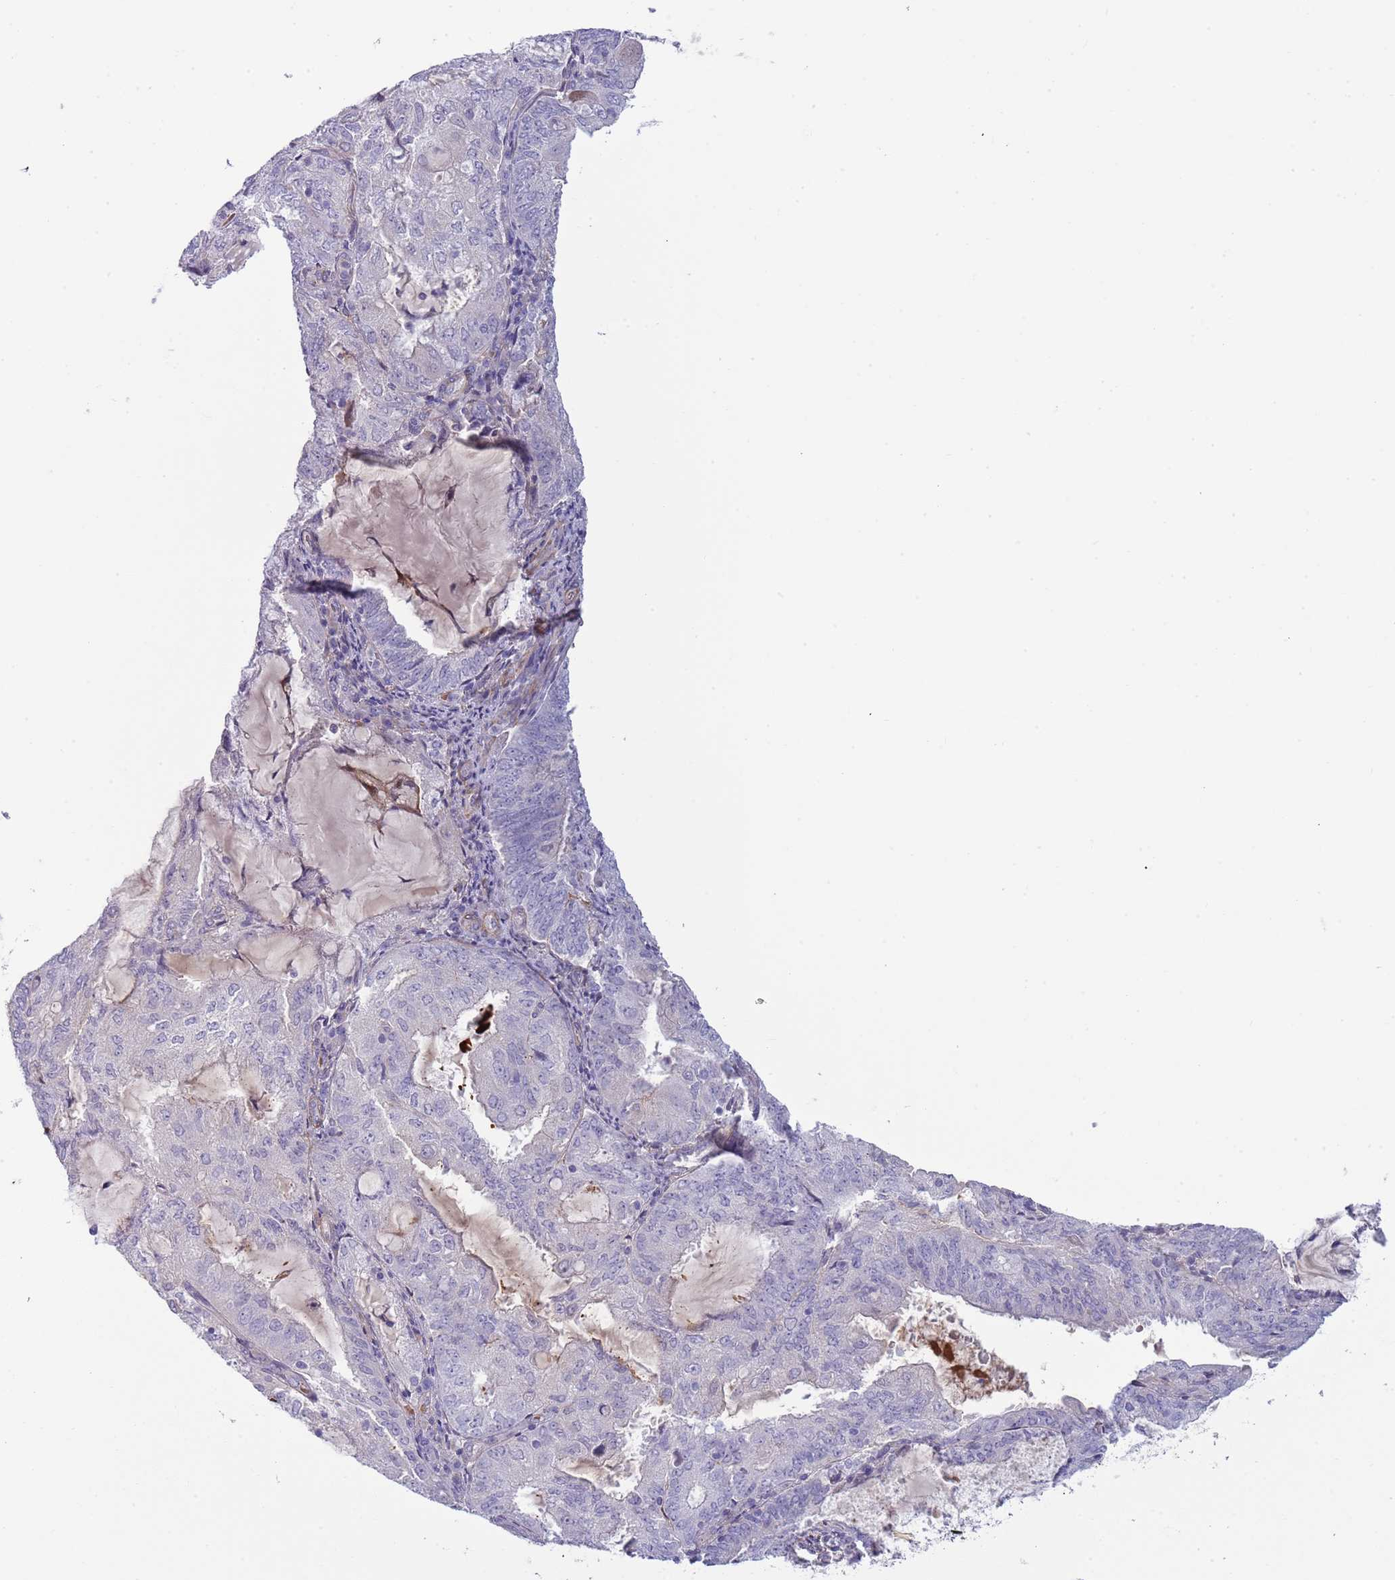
{"staining": {"intensity": "negative", "quantity": "none", "location": "none"}, "tissue": "endometrial cancer", "cell_type": "Tumor cells", "image_type": "cancer", "snomed": [{"axis": "morphology", "description": "Adenocarcinoma, NOS"}, {"axis": "topography", "description": "Endometrium"}], "caption": "The histopathology image shows no staining of tumor cells in endometrial adenocarcinoma.", "gene": "TINAGL1", "patient": {"sex": "female", "age": 81}}